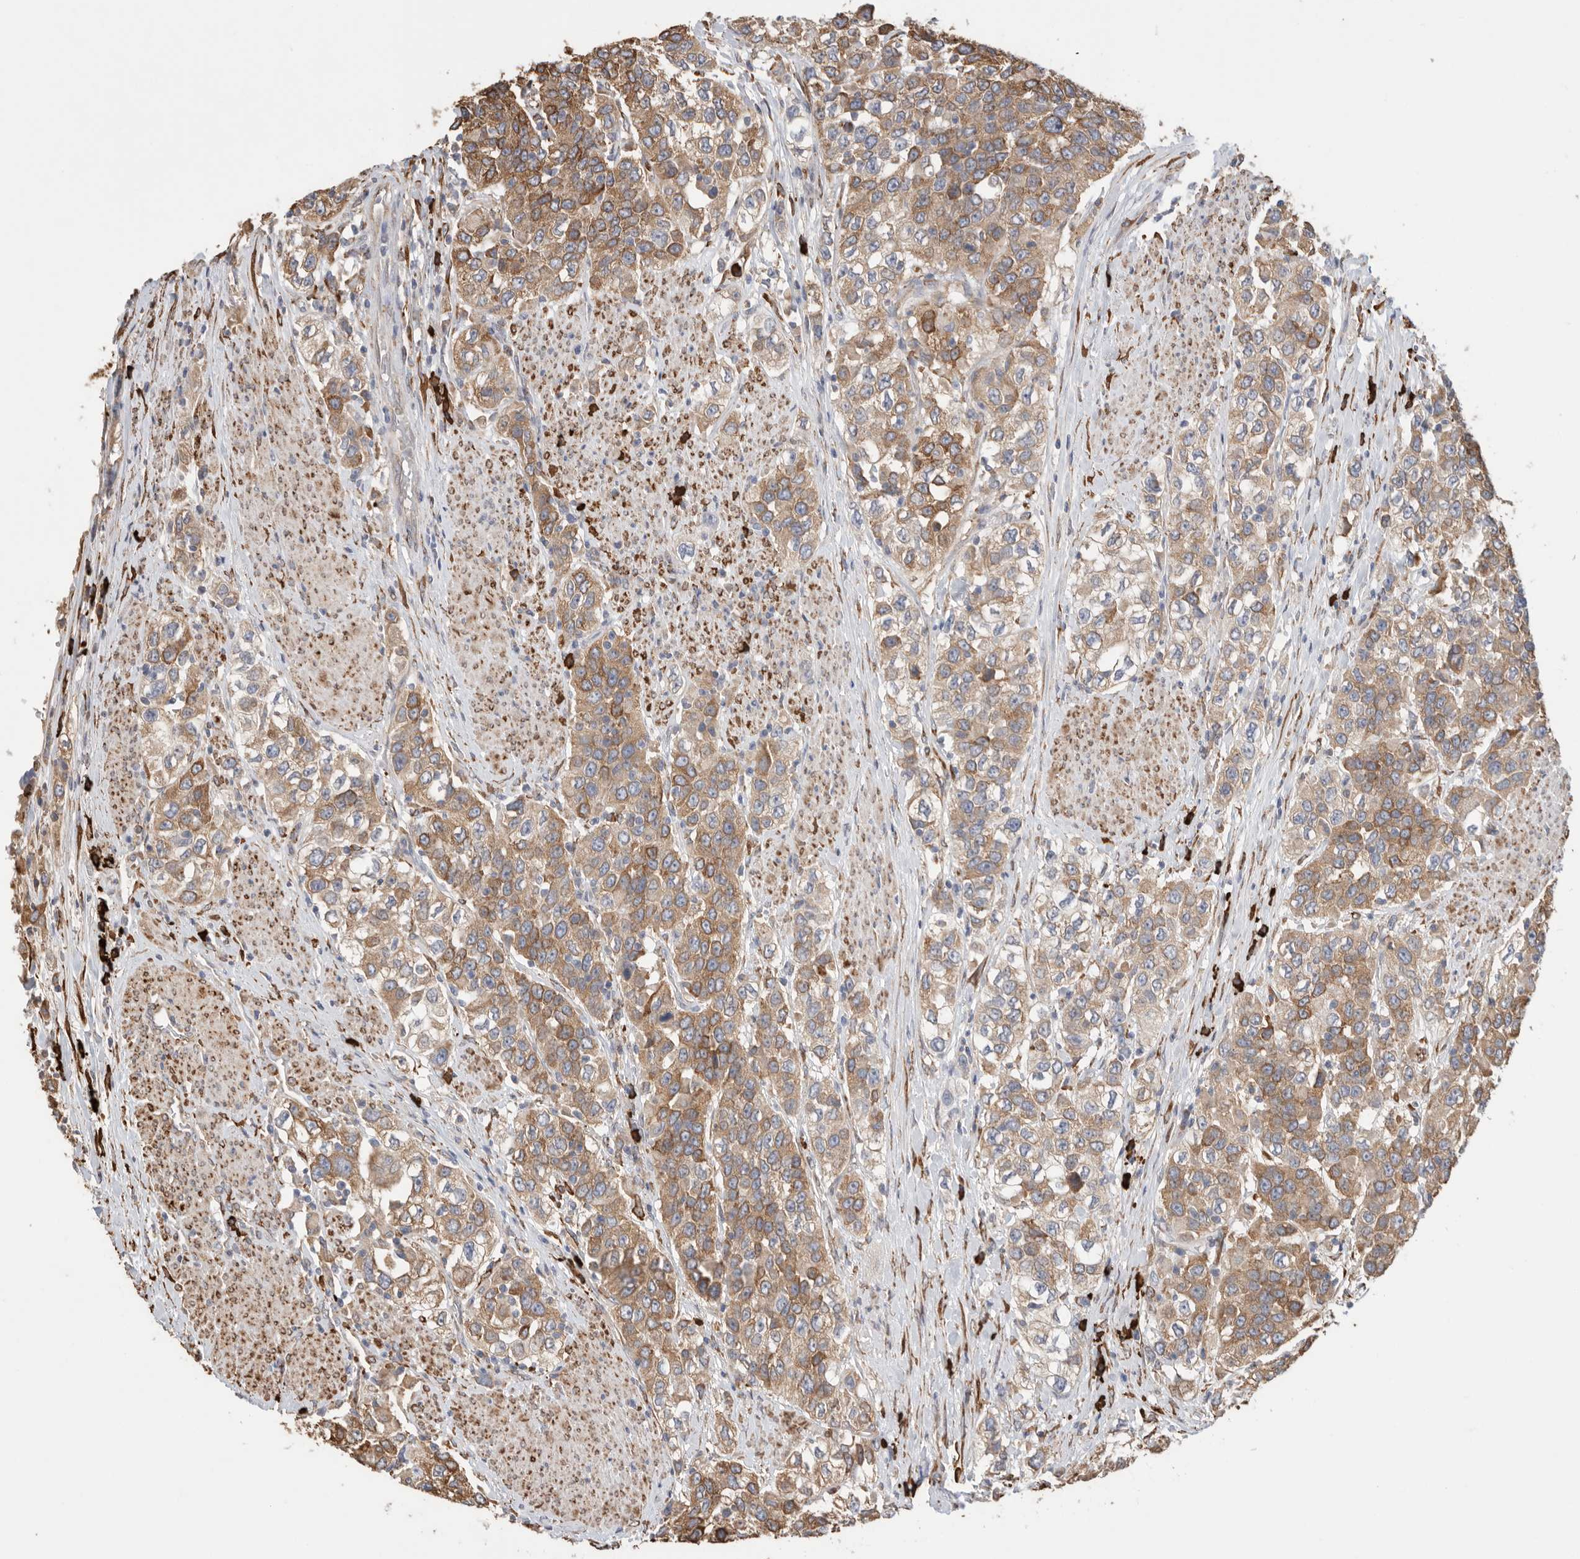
{"staining": {"intensity": "moderate", "quantity": ">75%", "location": "cytoplasmic/membranous"}, "tissue": "urothelial cancer", "cell_type": "Tumor cells", "image_type": "cancer", "snomed": [{"axis": "morphology", "description": "Urothelial carcinoma, High grade"}, {"axis": "topography", "description": "Urinary bladder"}], "caption": "Protein analysis of high-grade urothelial carcinoma tissue exhibits moderate cytoplasmic/membranous expression in approximately >75% of tumor cells.", "gene": "BLOC1S5", "patient": {"sex": "female", "age": 80}}